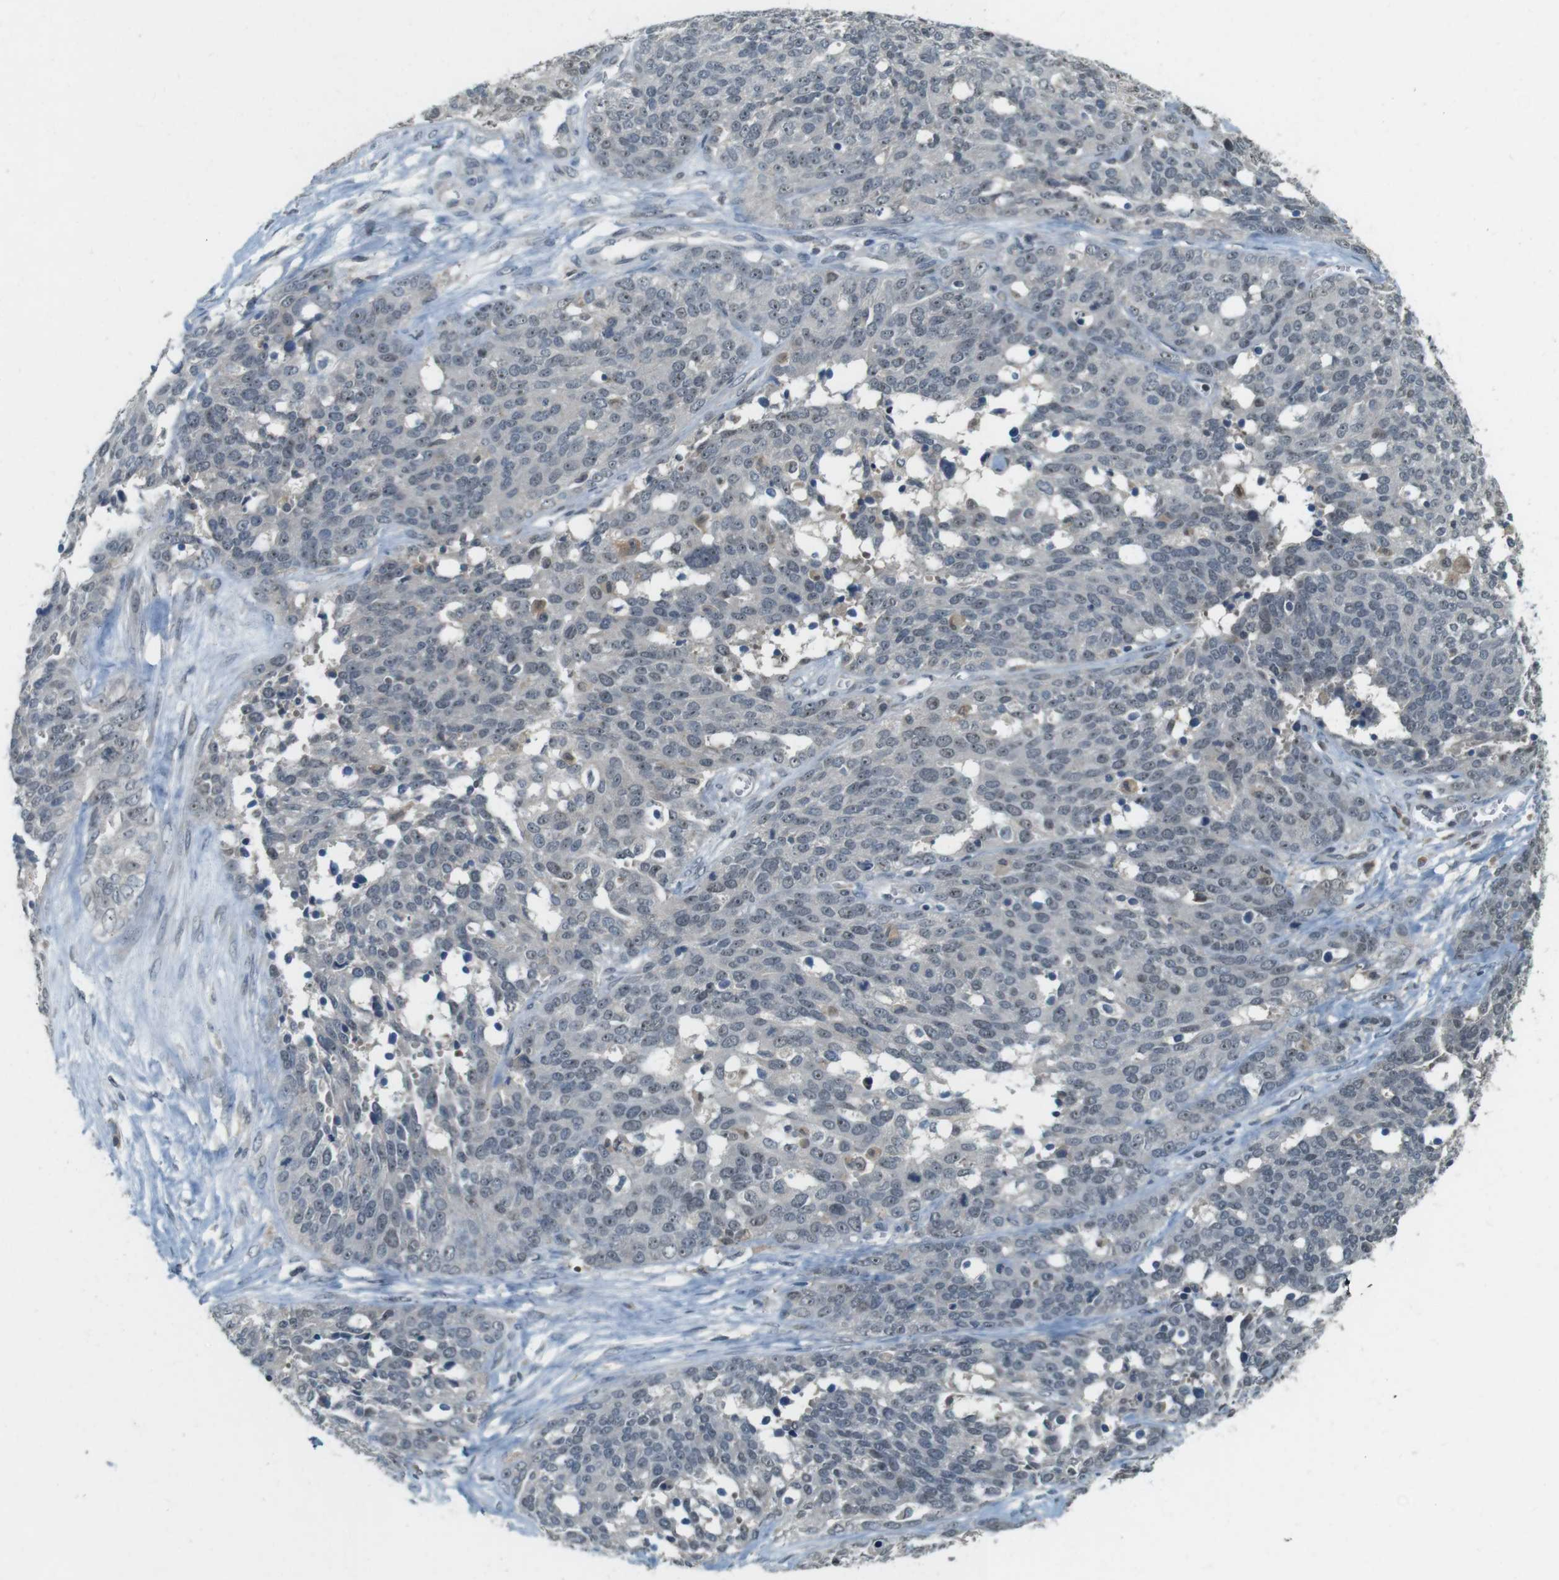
{"staining": {"intensity": "negative", "quantity": "none", "location": "none"}, "tissue": "ovarian cancer", "cell_type": "Tumor cells", "image_type": "cancer", "snomed": [{"axis": "morphology", "description": "Cystadenocarcinoma, serous, NOS"}, {"axis": "topography", "description": "Ovary"}], "caption": "This image is of ovarian cancer stained with immunohistochemistry (IHC) to label a protein in brown with the nuclei are counter-stained blue. There is no expression in tumor cells.", "gene": "CDK14", "patient": {"sex": "female", "age": 44}}